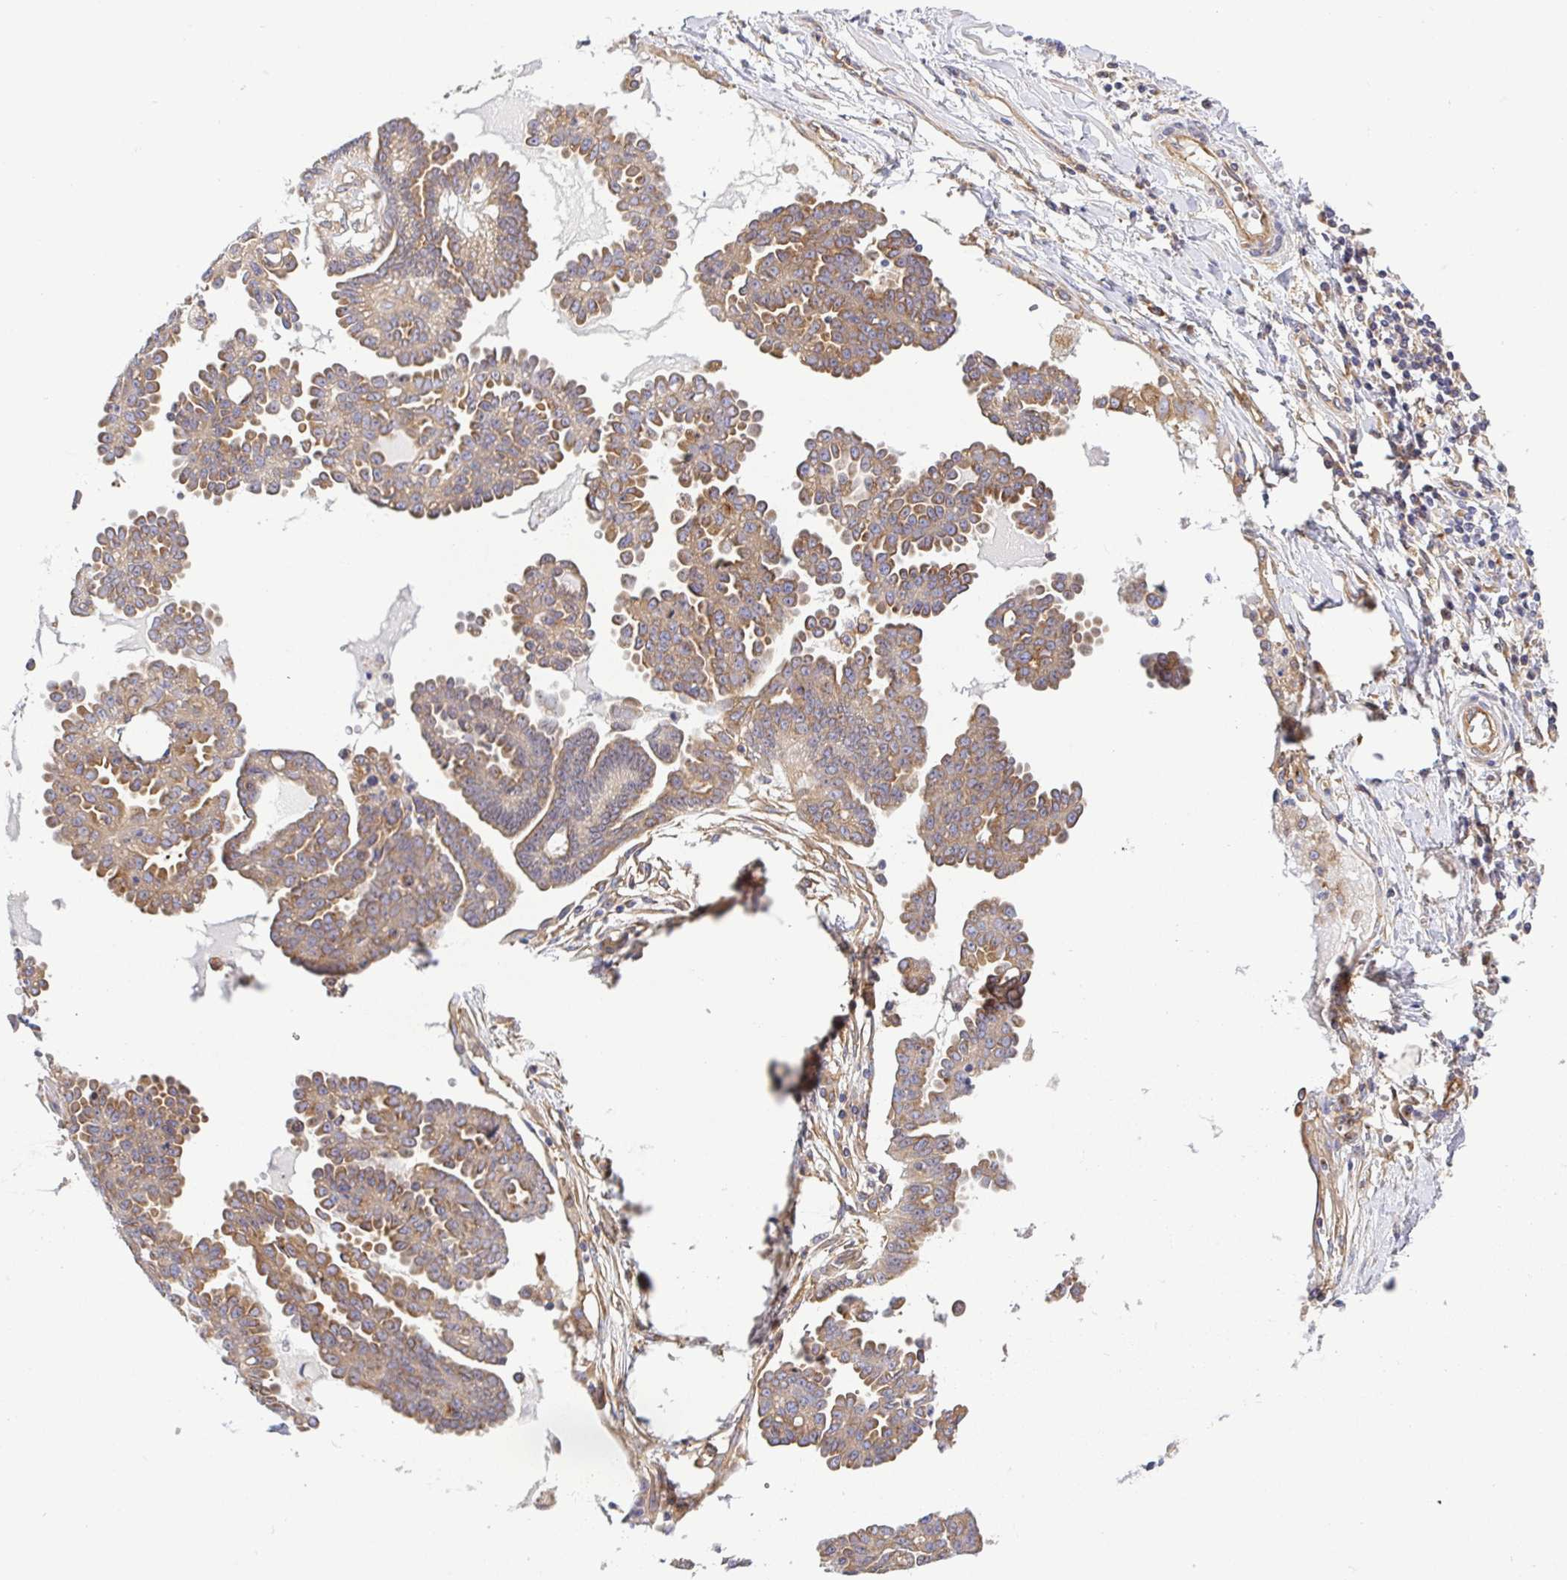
{"staining": {"intensity": "weak", "quantity": ">75%", "location": "cytoplasmic/membranous"}, "tissue": "ovarian cancer", "cell_type": "Tumor cells", "image_type": "cancer", "snomed": [{"axis": "morphology", "description": "Cystadenocarcinoma, serous, NOS"}, {"axis": "topography", "description": "Ovary"}], "caption": "Brown immunohistochemical staining in ovarian cancer displays weak cytoplasmic/membranous staining in about >75% of tumor cells.", "gene": "KIF5B", "patient": {"sex": "female", "age": 71}}